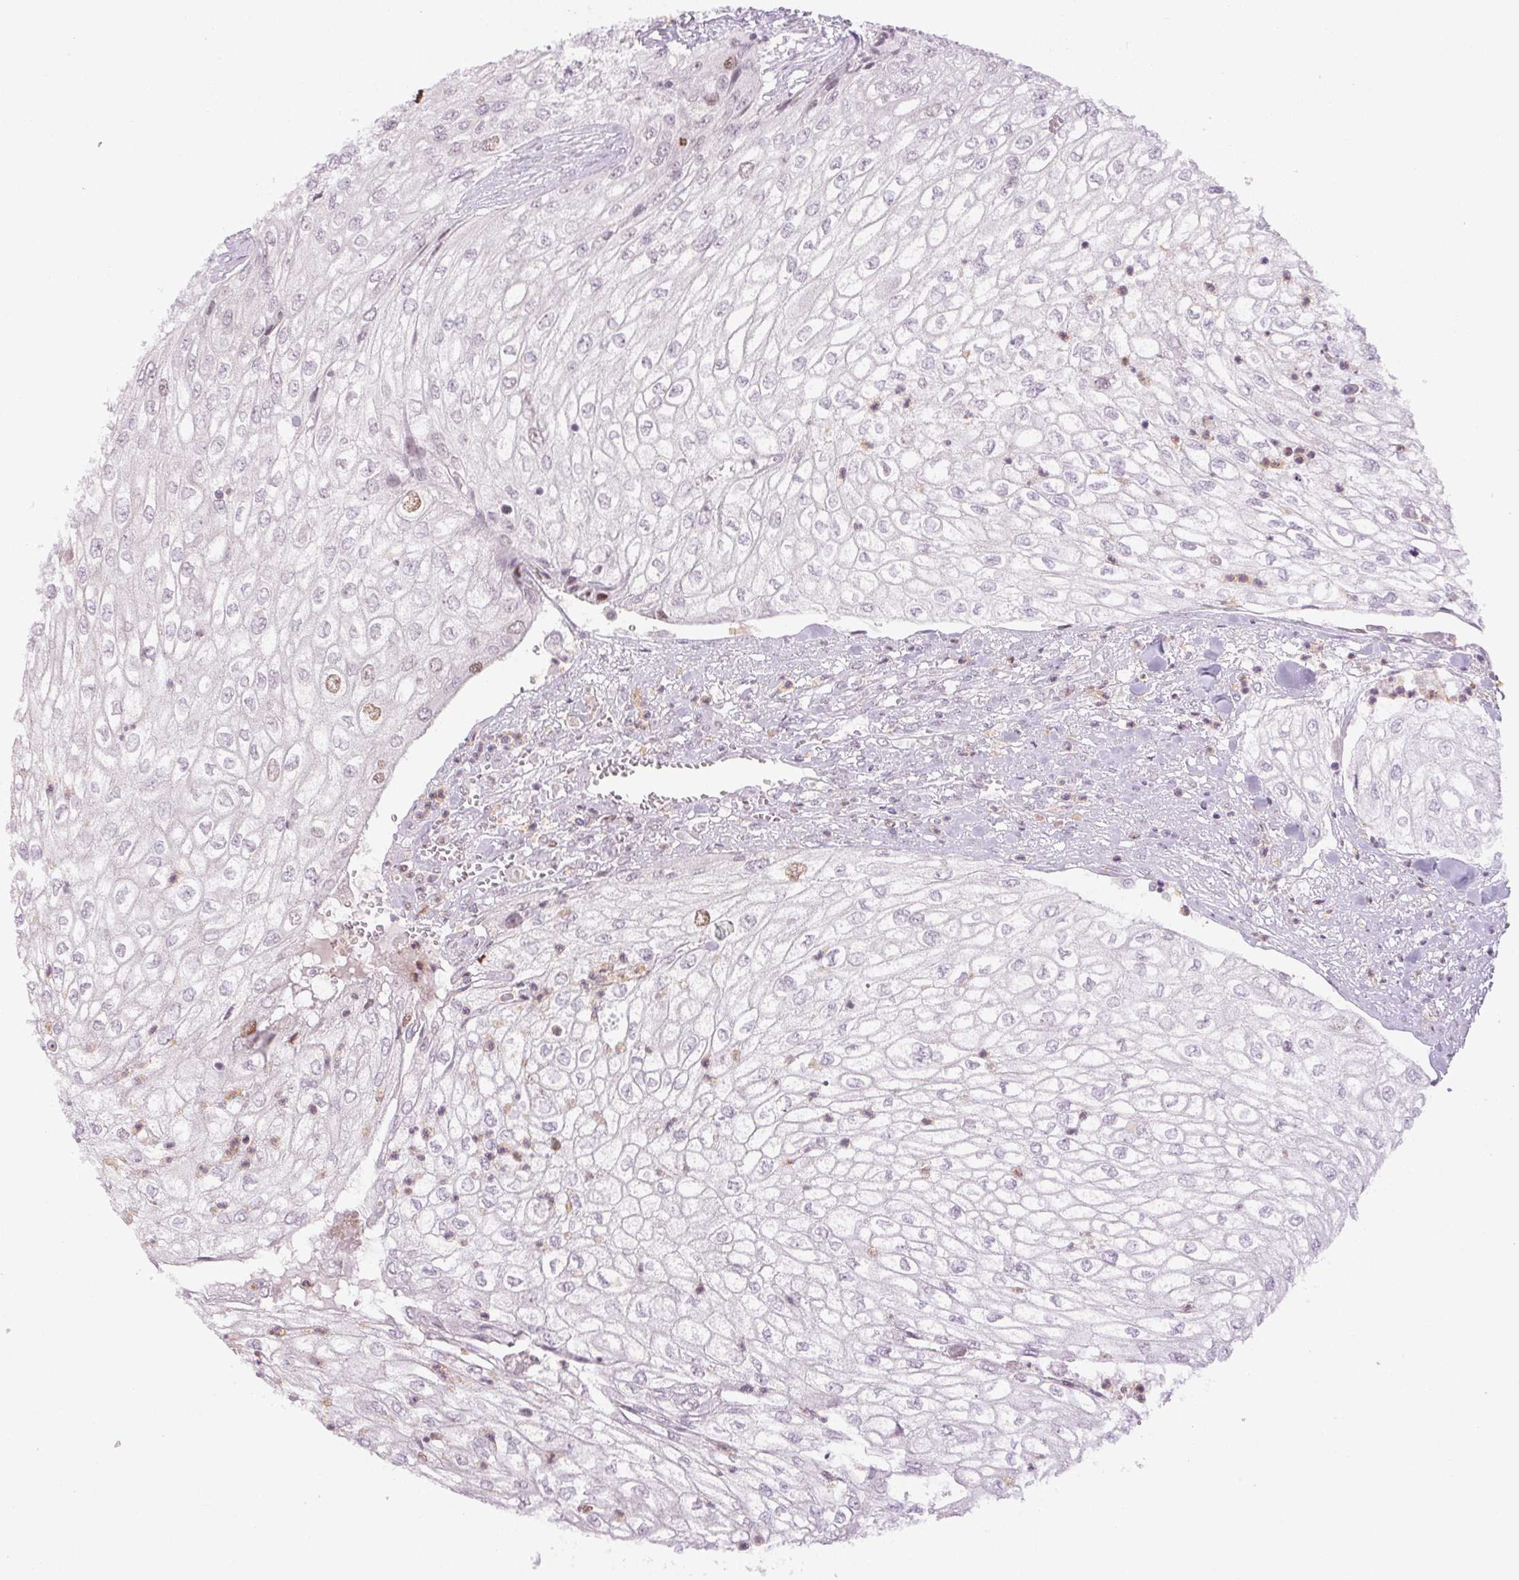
{"staining": {"intensity": "moderate", "quantity": "<25%", "location": "nuclear"}, "tissue": "urothelial cancer", "cell_type": "Tumor cells", "image_type": "cancer", "snomed": [{"axis": "morphology", "description": "Urothelial carcinoma, High grade"}, {"axis": "topography", "description": "Urinary bladder"}], "caption": "Protein staining reveals moderate nuclear staining in approximately <25% of tumor cells in urothelial cancer.", "gene": "SMIM6", "patient": {"sex": "male", "age": 62}}